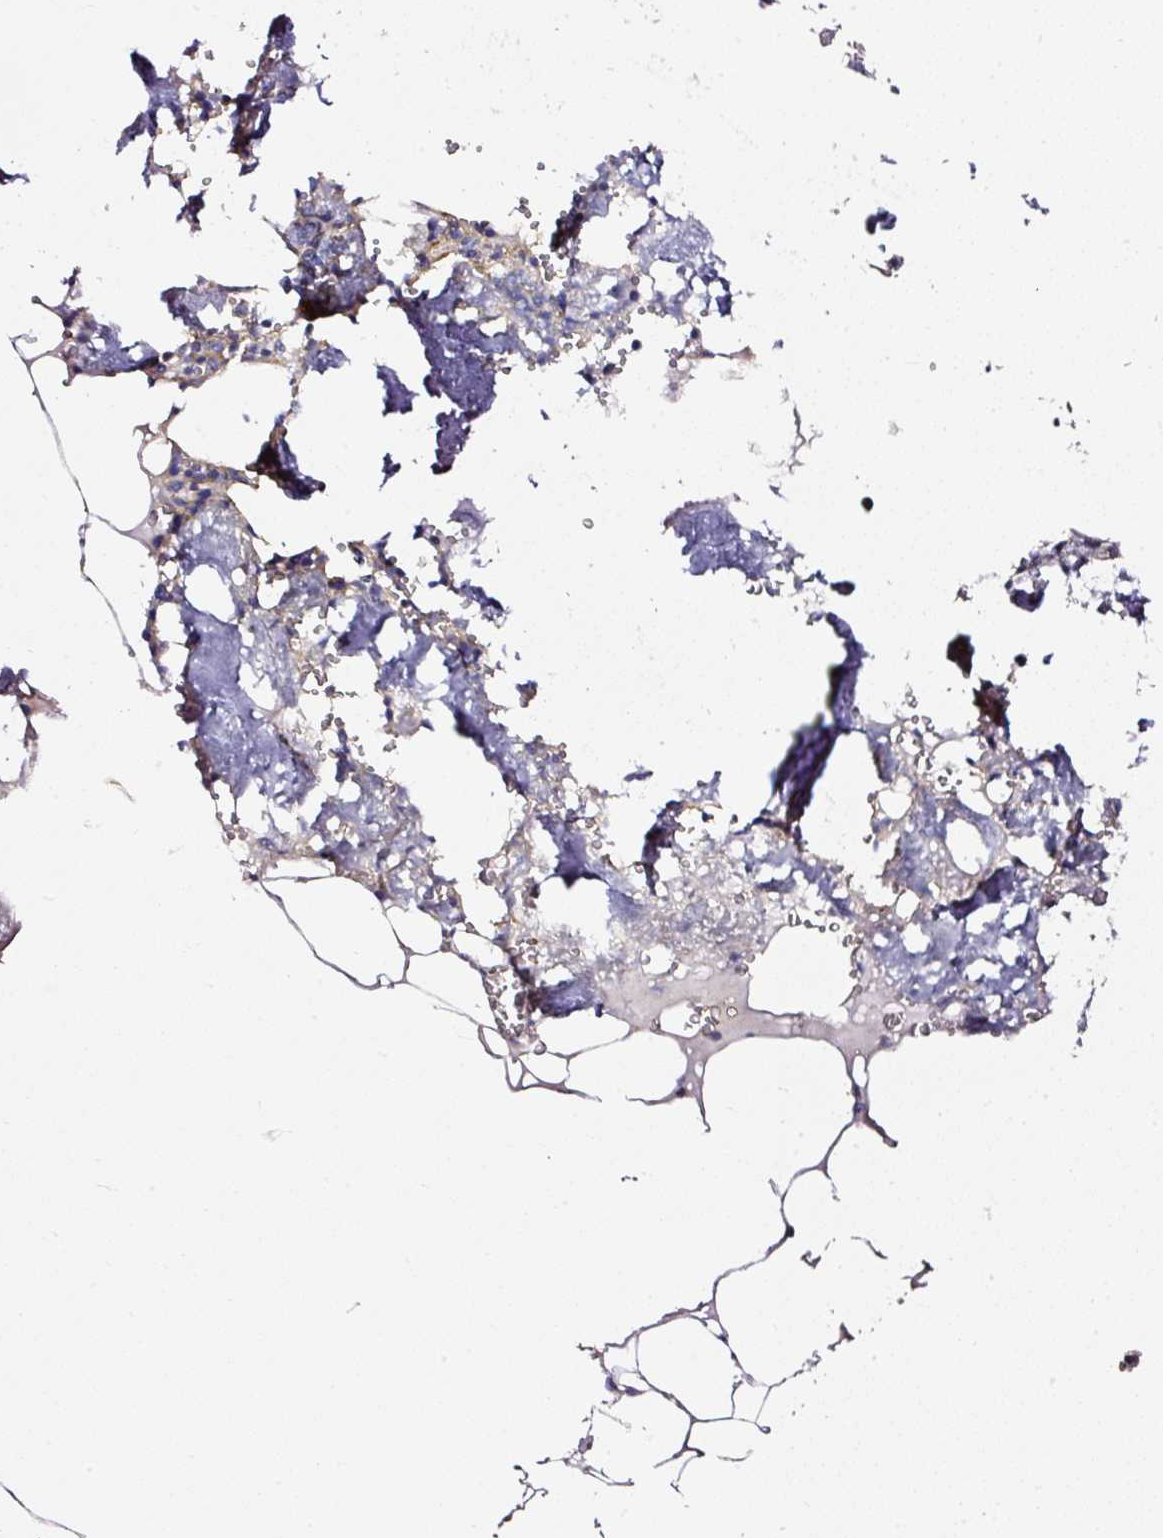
{"staining": {"intensity": "moderate", "quantity": "<25%", "location": "cytoplasmic/membranous"}, "tissue": "bone marrow", "cell_type": "Hematopoietic cells", "image_type": "normal", "snomed": [{"axis": "morphology", "description": "Normal tissue, NOS"}, {"axis": "topography", "description": "Bone marrow"}], "caption": "Moderate cytoplasmic/membranous expression for a protein is present in approximately <25% of hematopoietic cells of benign bone marrow using immunohistochemistry.", "gene": "CD47", "patient": {"sex": "male", "age": 54}}